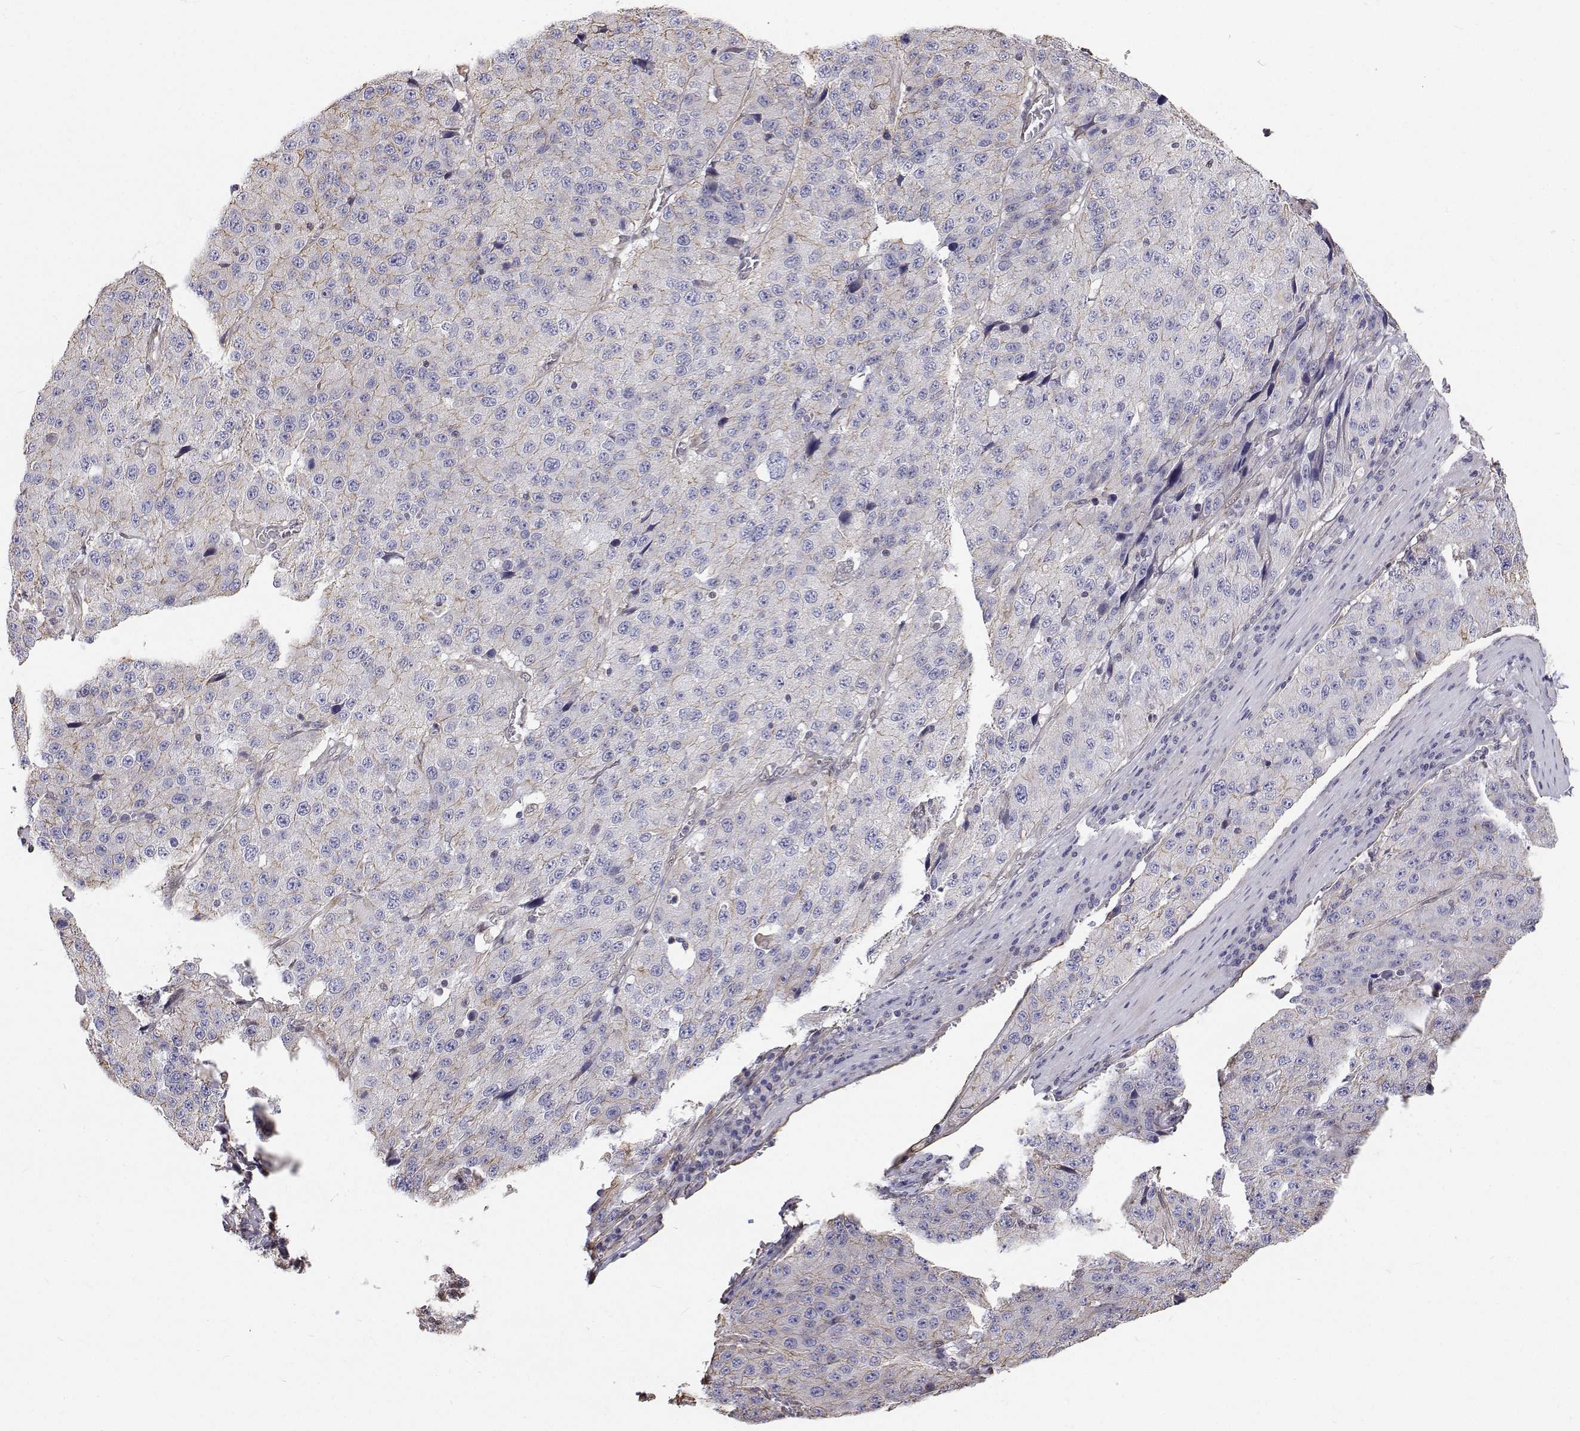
{"staining": {"intensity": "negative", "quantity": "none", "location": "none"}, "tissue": "stomach cancer", "cell_type": "Tumor cells", "image_type": "cancer", "snomed": [{"axis": "morphology", "description": "Adenocarcinoma, NOS"}, {"axis": "topography", "description": "Stomach"}], "caption": "Tumor cells are negative for brown protein staining in stomach cancer.", "gene": "GSDMA", "patient": {"sex": "male", "age": 71}}